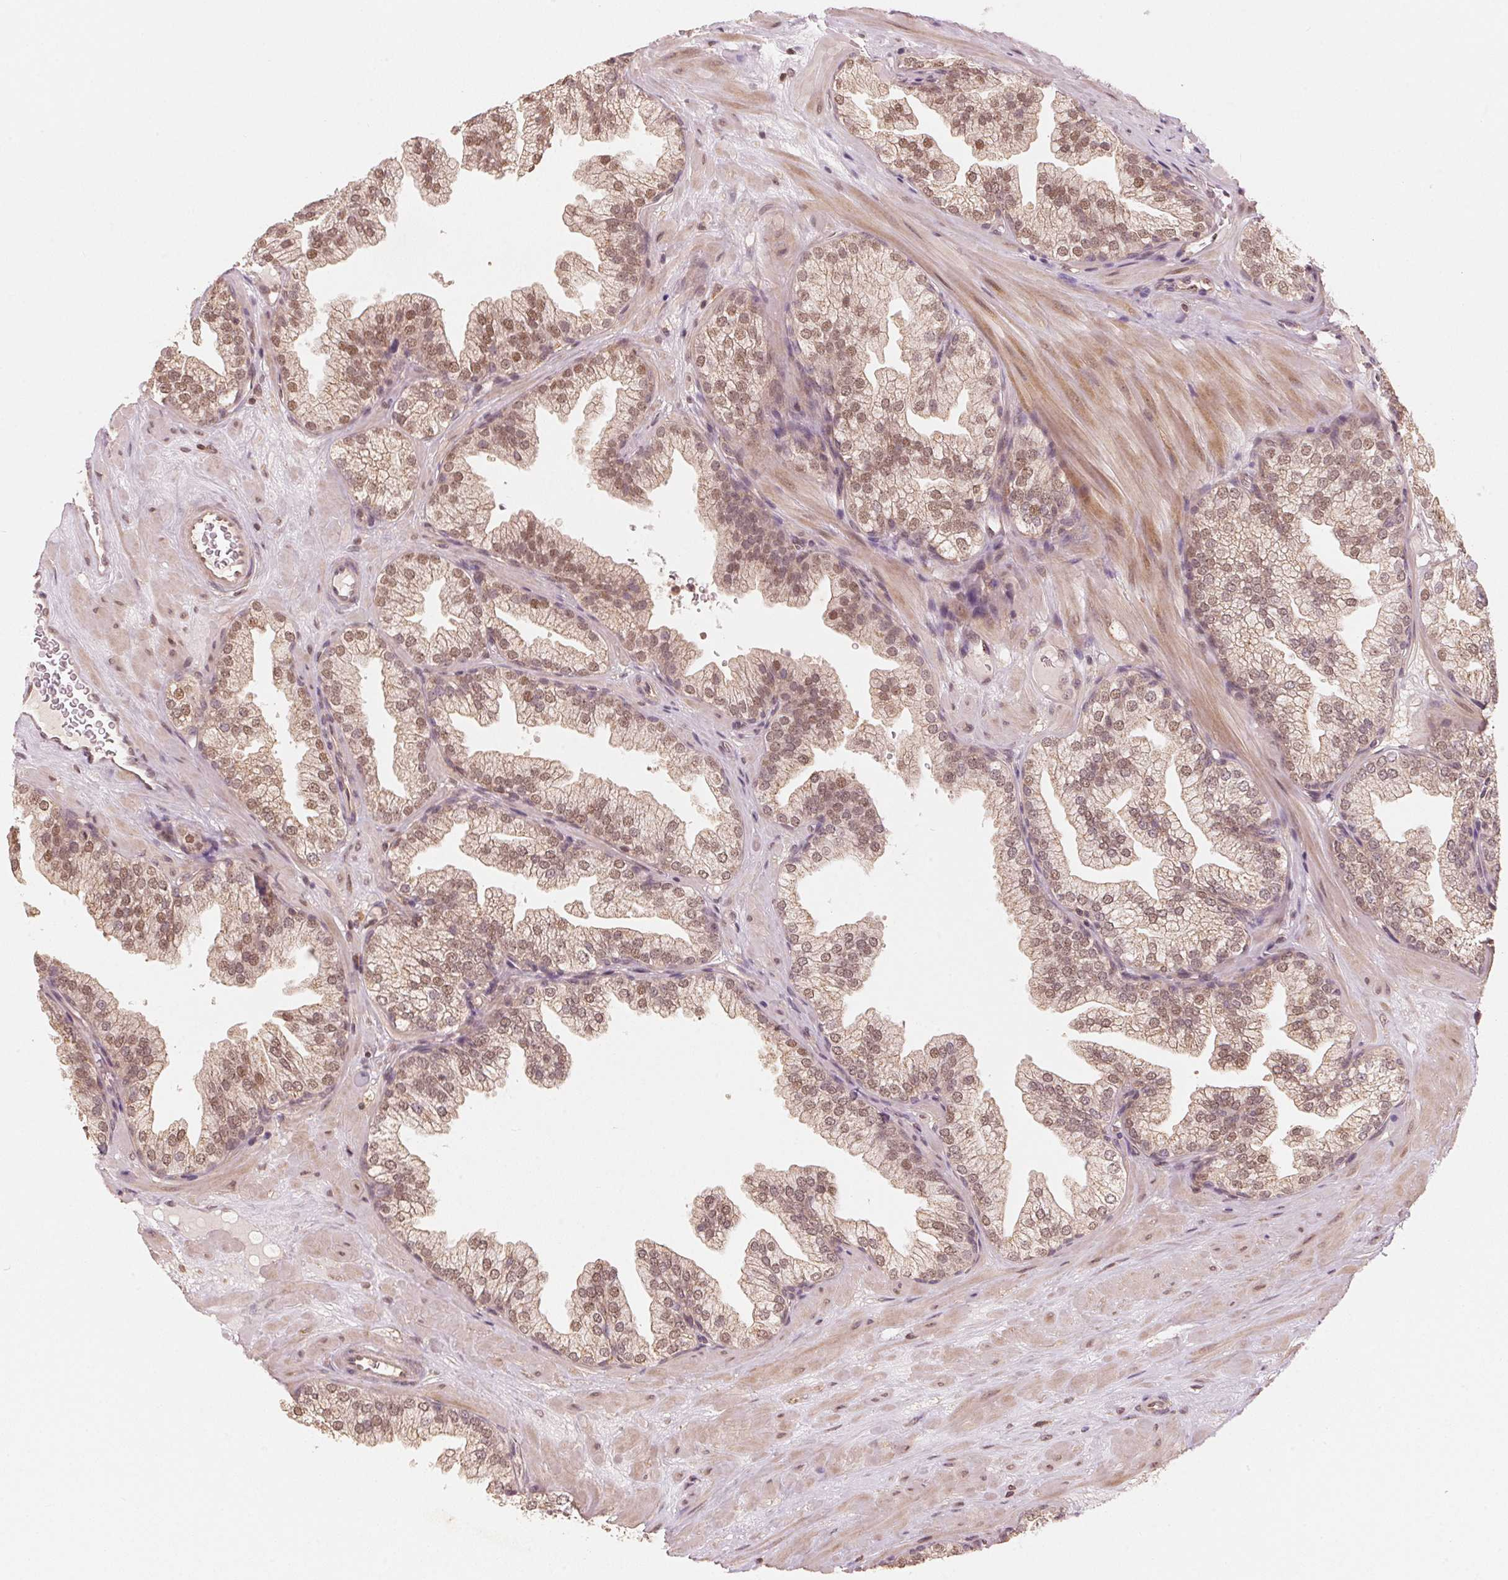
{"staining": {"intensity": "moderate", "quantity": "25%-75%", "location": "cytoplasmic/membranous,nuclear"}, "tissue": "prostate", "cell_type": "Glandular cells", "image_type": "normal", "snomed": [{"axis": "morphology", "description": "Normal tissue, NOS"}, {"axis": "topography", "description": "Prostate"}], "caption": "Immunohistochemical staining of unremarkable prostate reveals 25%-75% levels of moderate cytoplasmic/membranous,nuclear protein staining in approximately 25%-75% of glandular cells.", "gene": "C2orf73", "patient": {"sex": "male", "age": 37}}